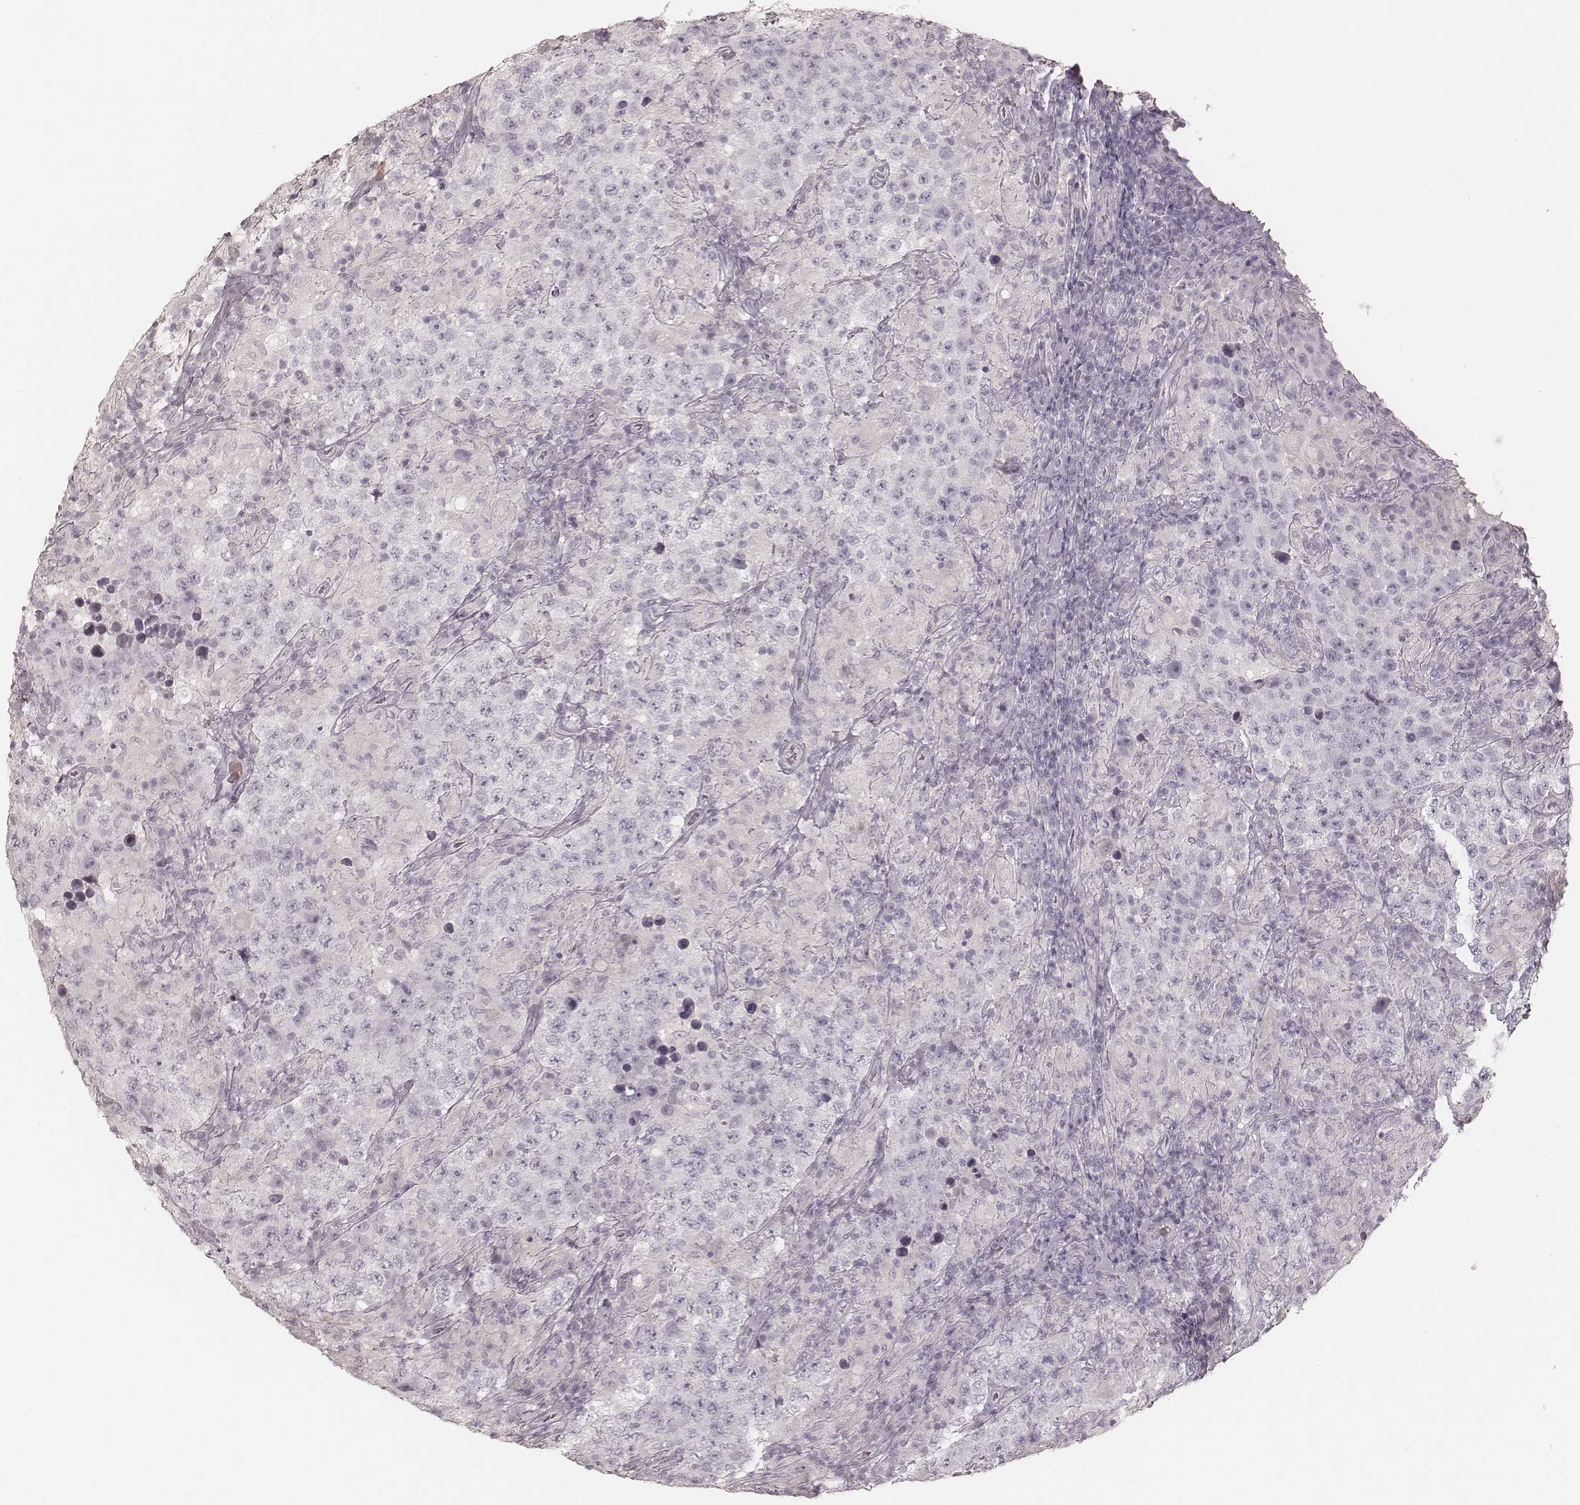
{"staining": {"intensity": "negative", "quantity": "none", "location": "none"}, "tissue": "testis cancer", "cell_type": "Tumor cells", "image_type": "cancer", "snomed": [{"axis": "morphology", "description": "Seminoma, NOS"}, {"axis": "morphology", "description": "Carcinoma, Embryonal, NOS"}, {"axis": "topography", "description": "Testis"}], "caption": "This is a histopathology image of immunohistochemistry (IHC) staining of testis cancer (embryonal carcinoma), which shows no staining in tumor cells.", "gene": "KRT26", "patient": {"sex": "male", "age": 41}}